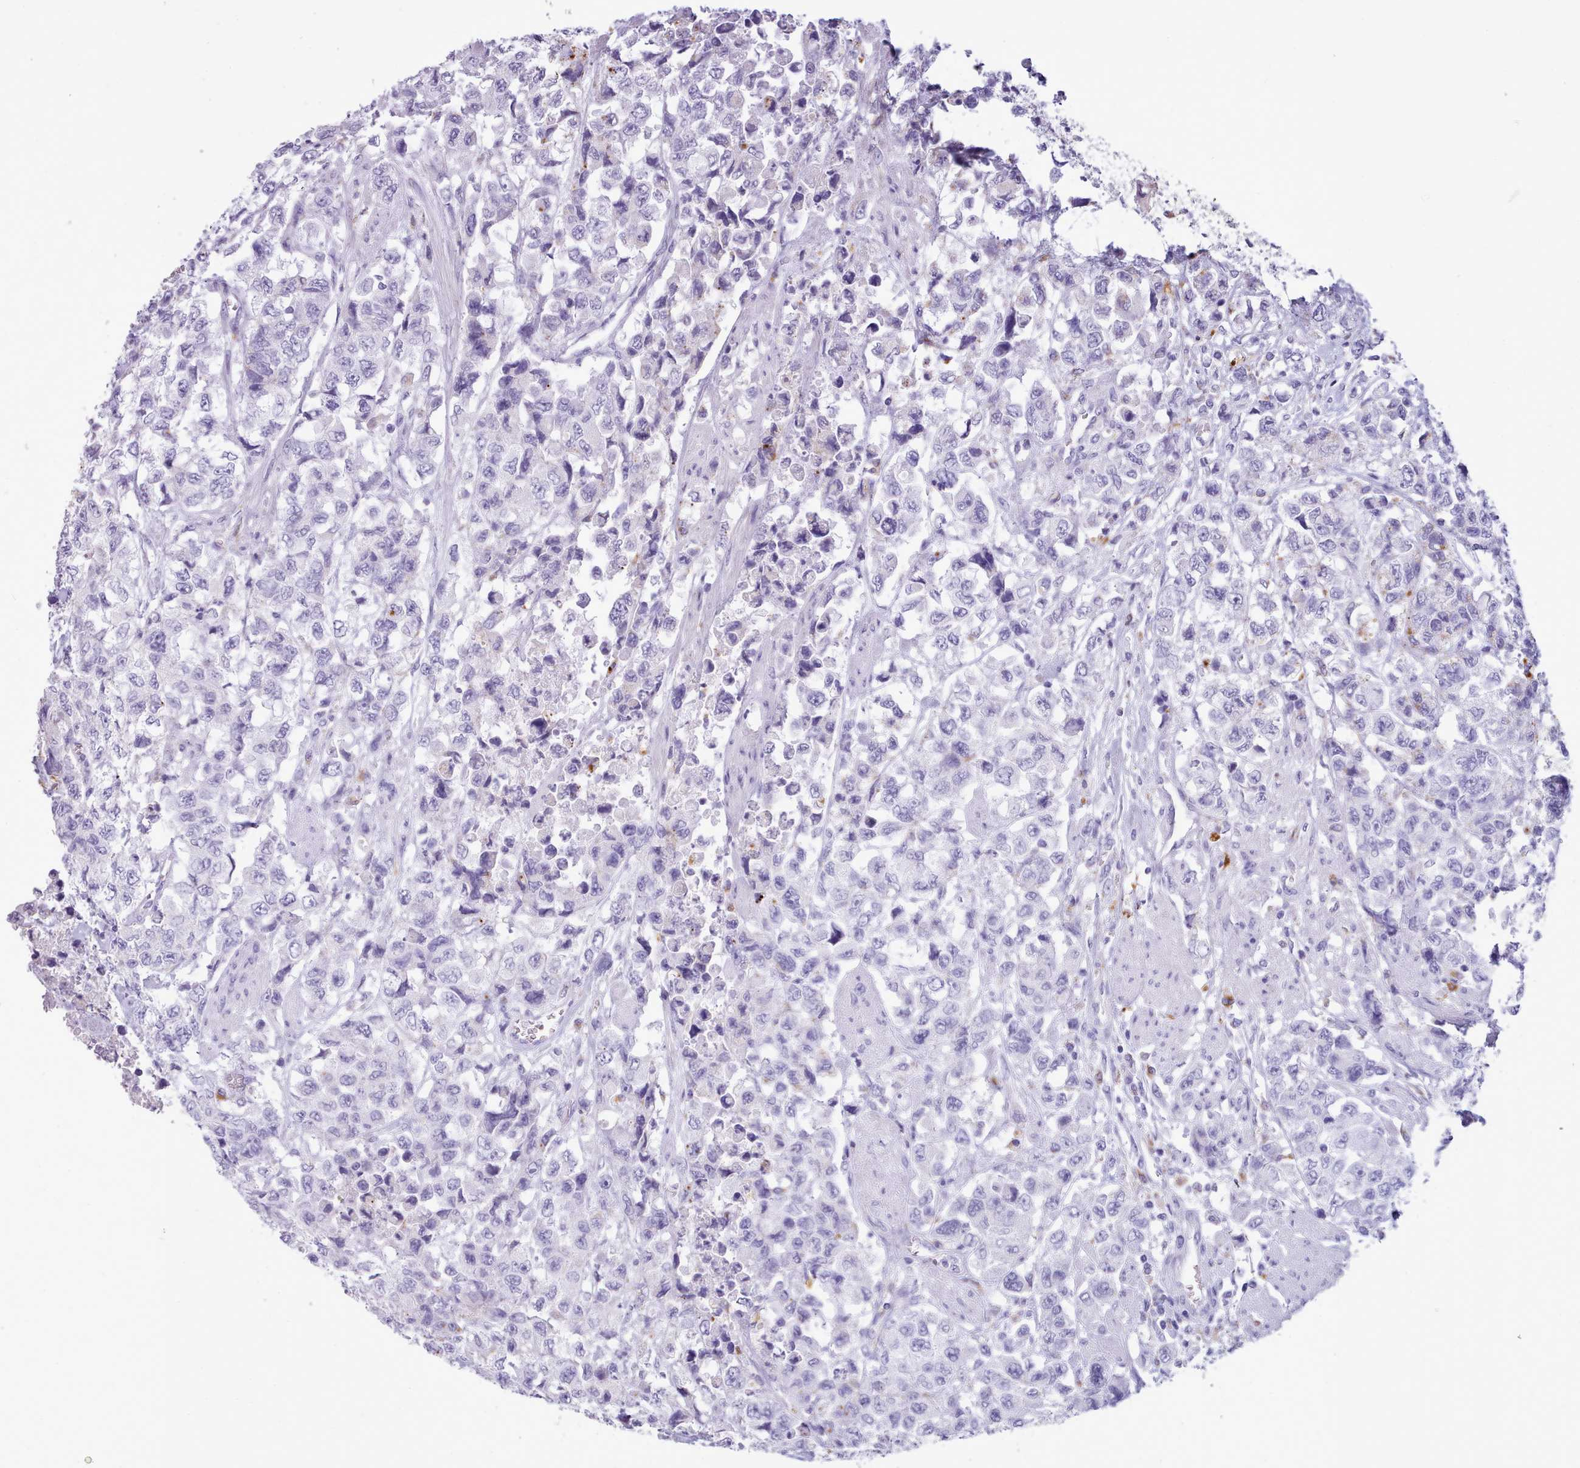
{"staining": {"intensity": "negative", "quantity": "none", "location": "none"}, "tissue": "urothelial cancer", "cell_type": "Tumor cells", "image_type": "cancer", "snomed": [{"axis": "morphology", "description": "Urothelial carcinoma, High grade"}, {"axis": "topography", "description": "Urinary bladder"}], "caption": "Urothelial cancer was stained to show a protein in brown. There is no significant staining in tumor cells. (DAB (3,3'-diaminobenzidine) immunohistochemistry visualized using brightfield microscopy, high magnification).", "gene": "GAA", "patient": {"sex": "female", "age": 78}}